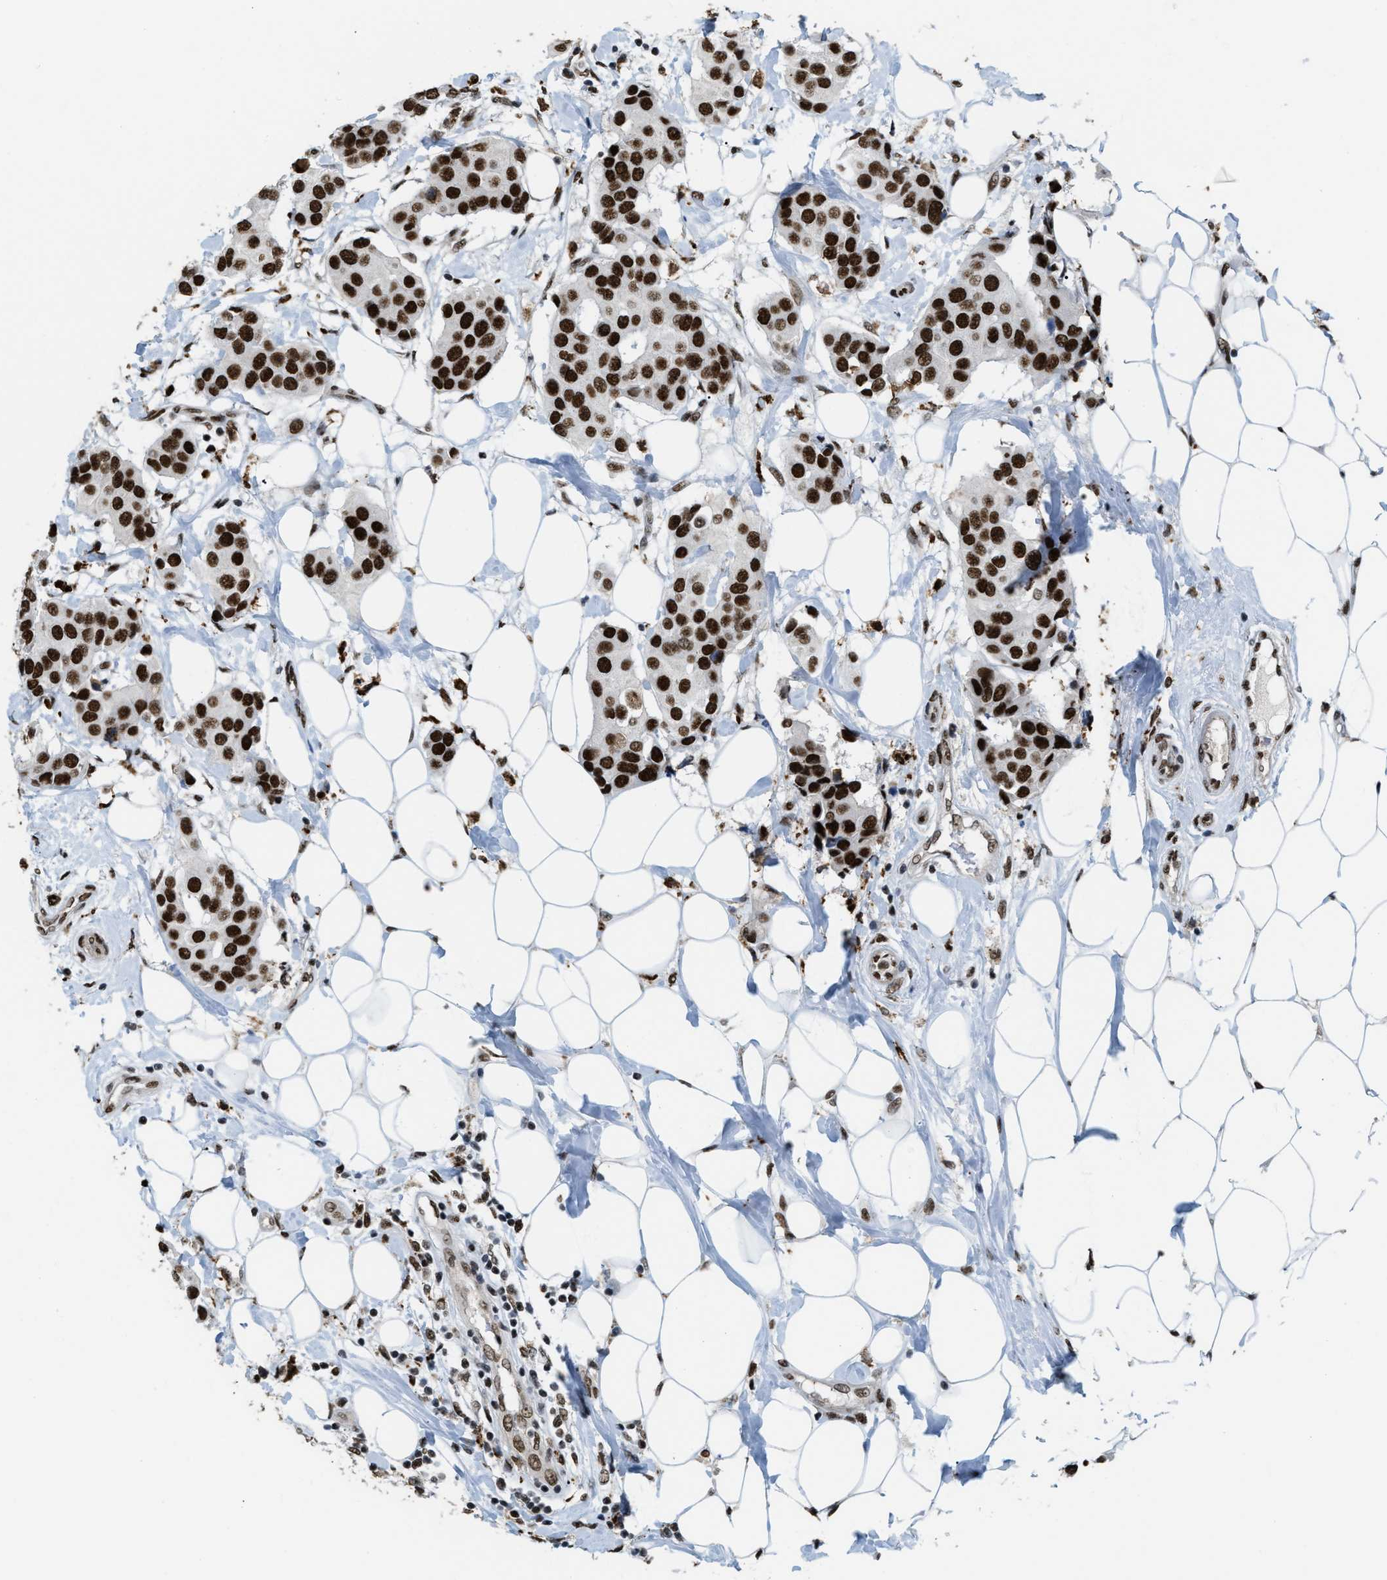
{"staining": {"intensity": "strong", "quantity": ">75%", "location": "nuclear"}, "tissue": "breast cancer", "cell_type": "Tumor cells", "image_type": "cancer", "snomed": [{"axis": "morphology", "description": "Normal tissue, NOS"}, {"axis": "morphology", "description": "Duct carcinoma"}, {"axis": "topography", "description": "Breast"}], "caption": "IHC of human infiltrating ductal carcinoma (breast) reveals high levels of strong nuclear expression in approximately >75% of tumor cells.", "gene": "NUMA1", "patient": {"sex": "female", "age": 39}}